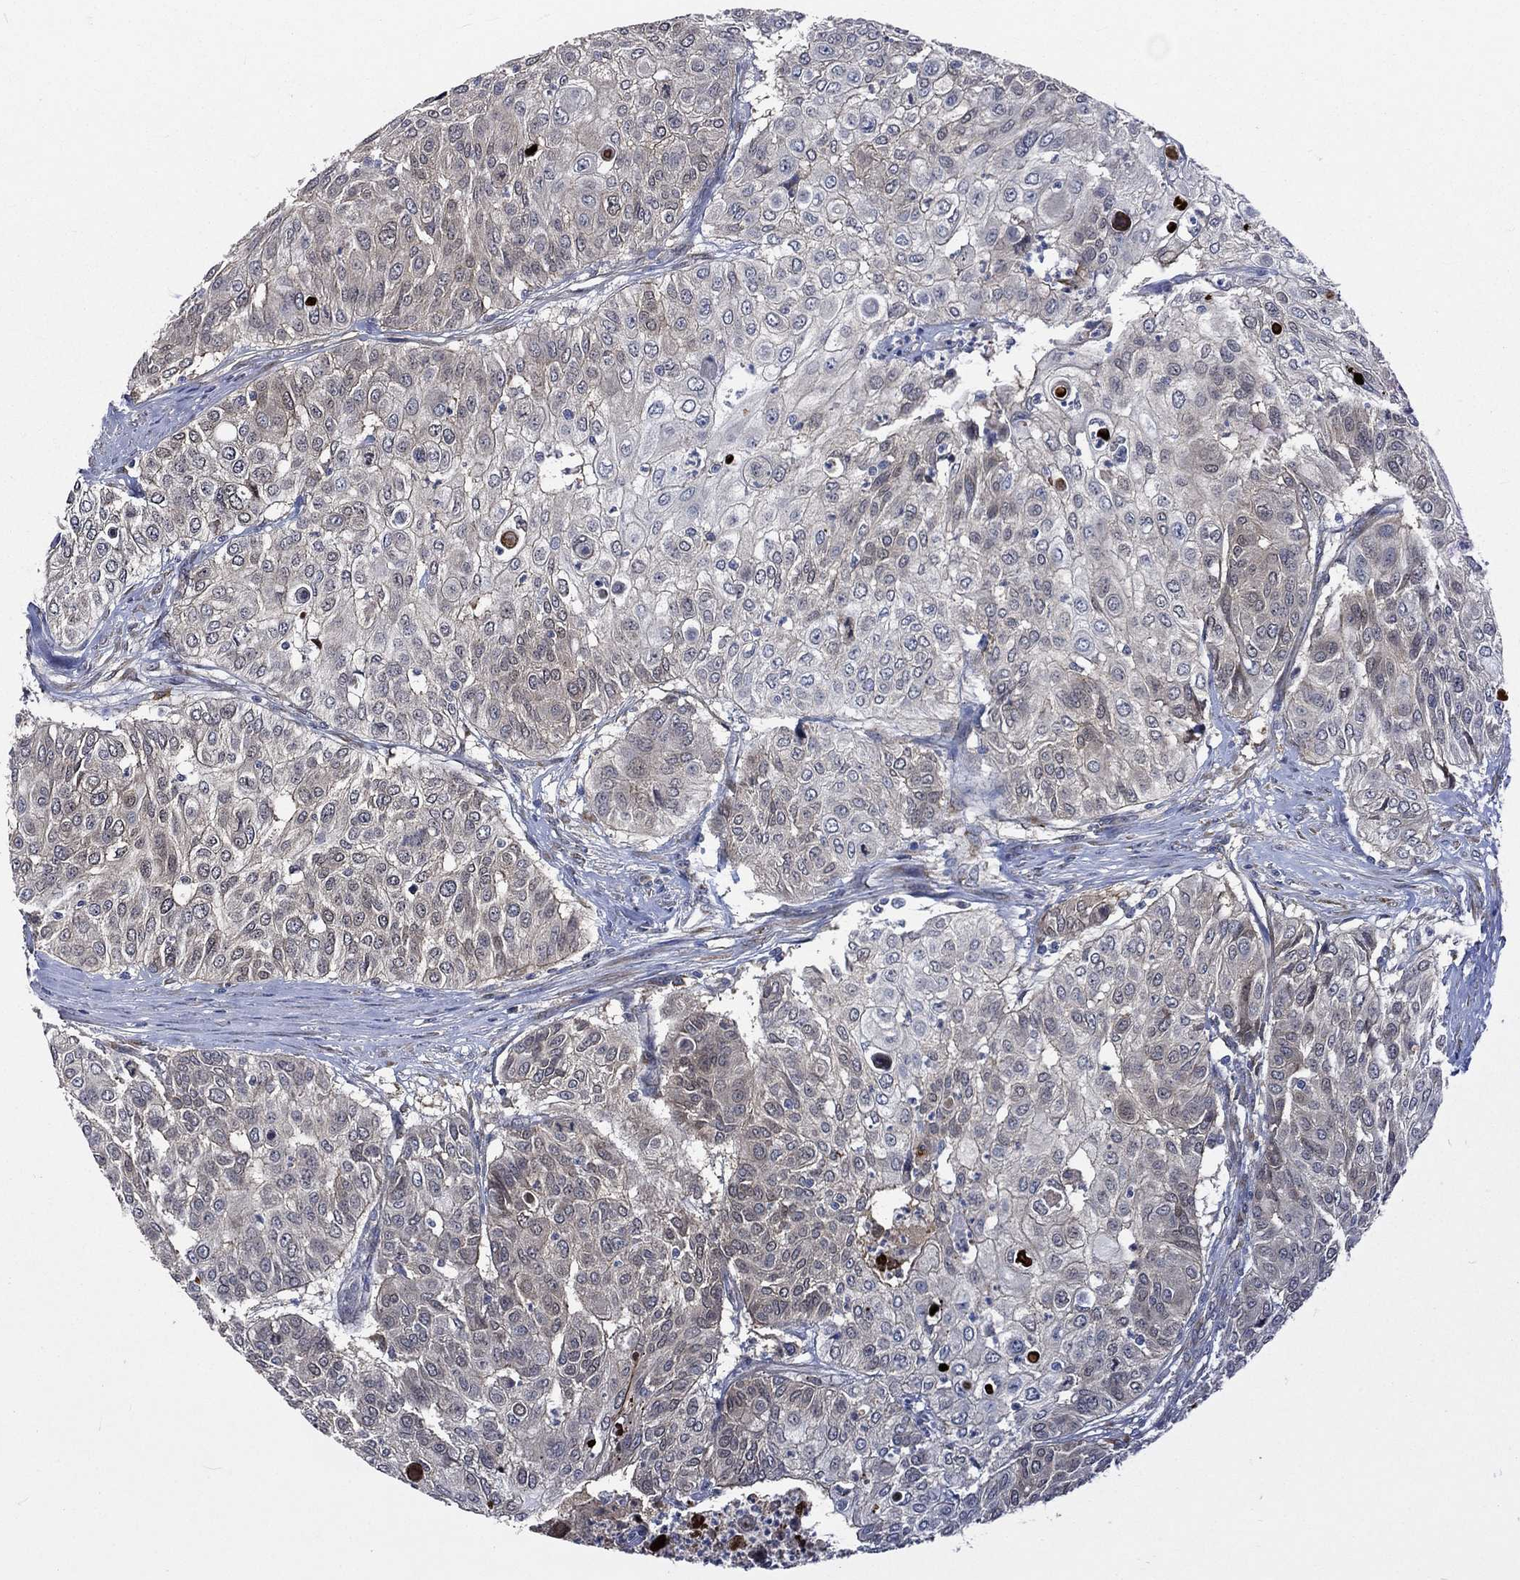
{"staining": {"intensity": "negative", "quantity": "none", "location": "none"}, "tissue": "urothelial cancer", "cell_type": "Tumor cells", "image_type": "cancer", "snomed": [{"axis": "morphology", "description": "Urothelial carcinoma, High grade"}, {"axis": "topography", "description": "Urinary bladder"}], "caption": "Urothelial cancer stained for a protein using IHC demonstrates no positivity tumor cells.", "gene": "CETN3", "patient": {"sex": "female", "age": 79}}